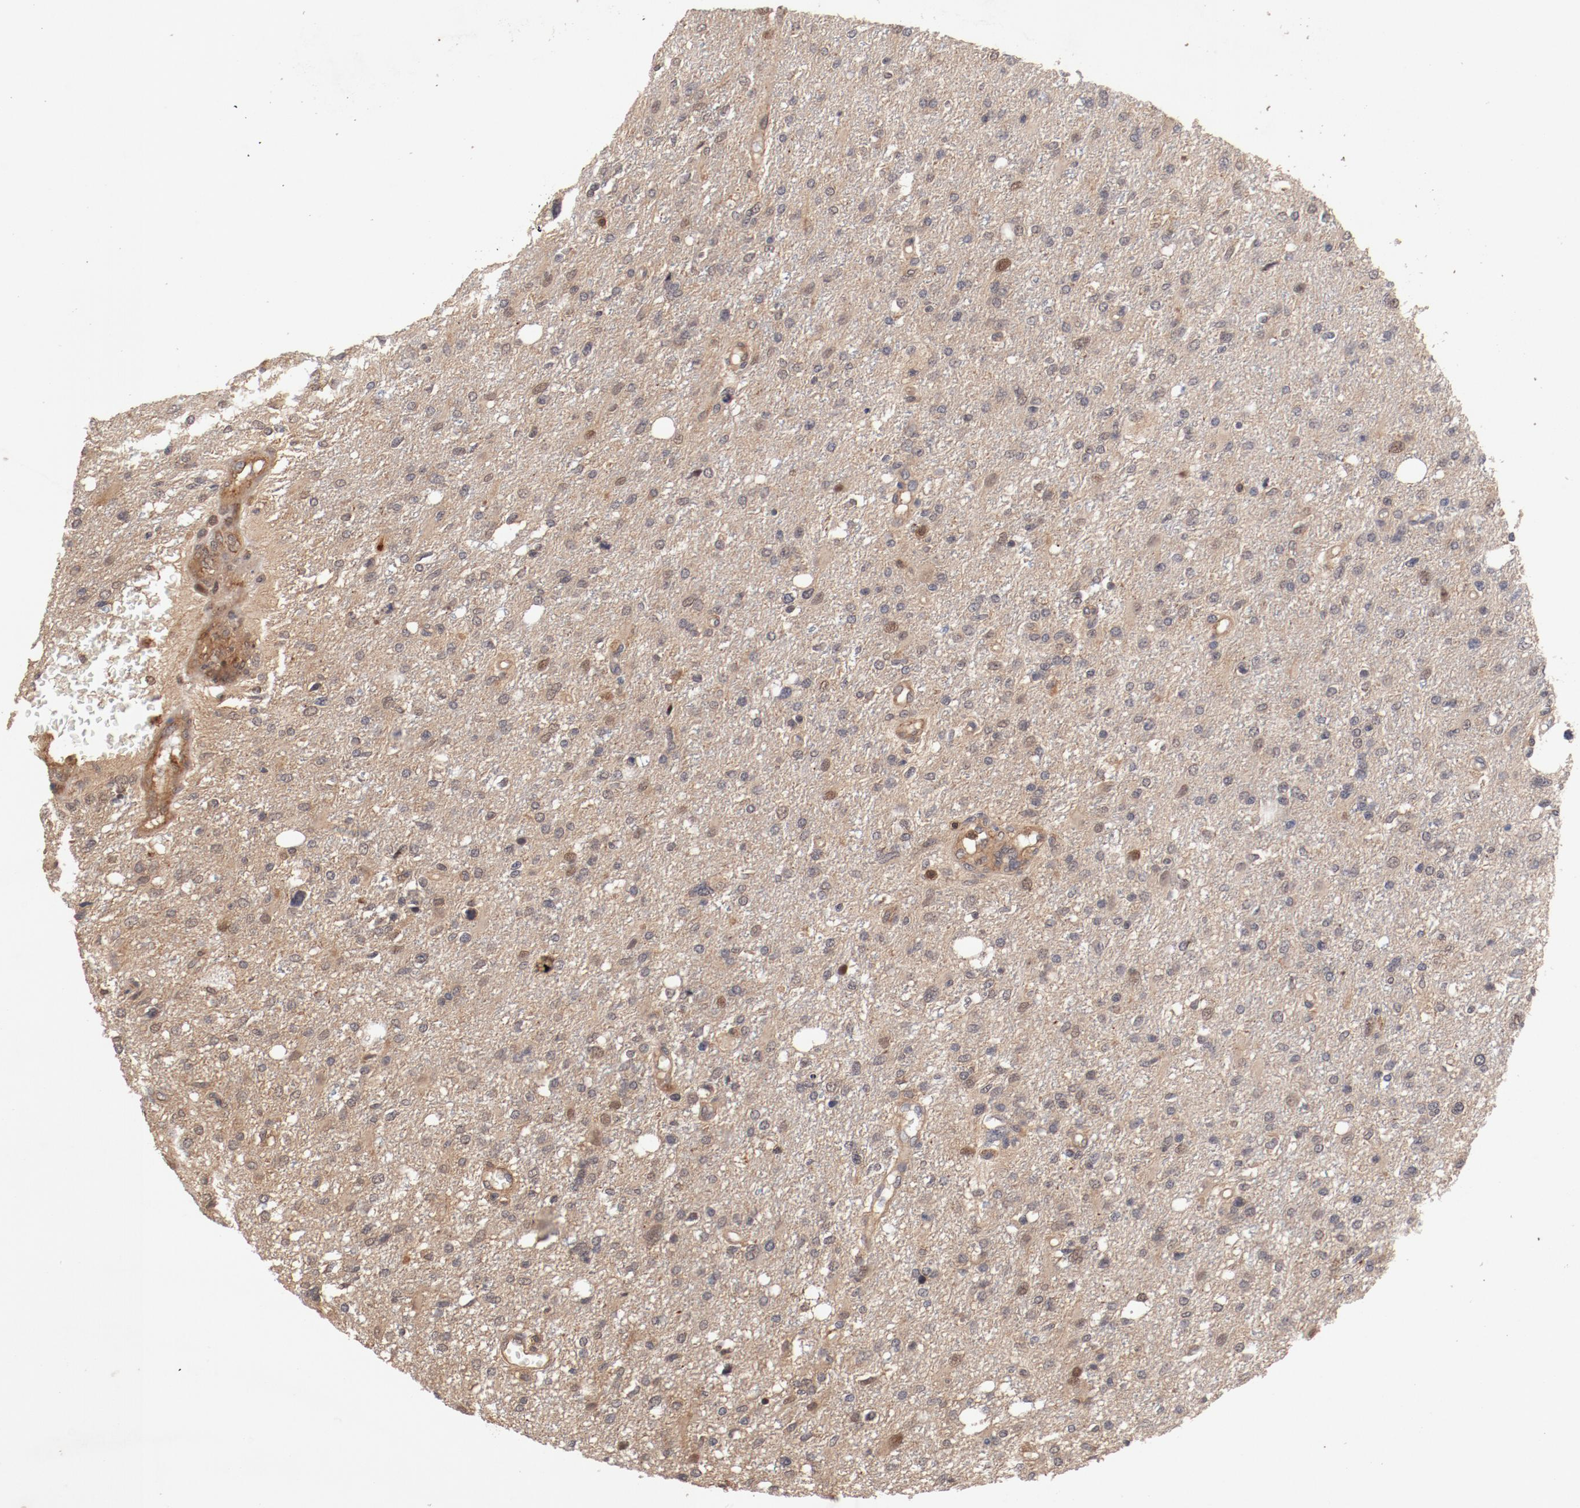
{"staining": {"intensity": "weak", "quantity": ">75%", "location": "cytoplasmic/membranous"}, "tissue": "glioma", "cell_type": "Tumor cells", "image_type": "cancer", "snomed": [{"axis": "morphology", "description": "Glioma, malignant, High grade"}, {"axis": "topography", "description": "Cerebral cortex"}], "caption": "Immunohistochemical staining of malignant high-grade glioma shows weak cytoplasmic/membranous protein positivity in approximately >75% of tumor cells.", "gene": "GUF1", "patient": {"sex": "male", "age": 76}}